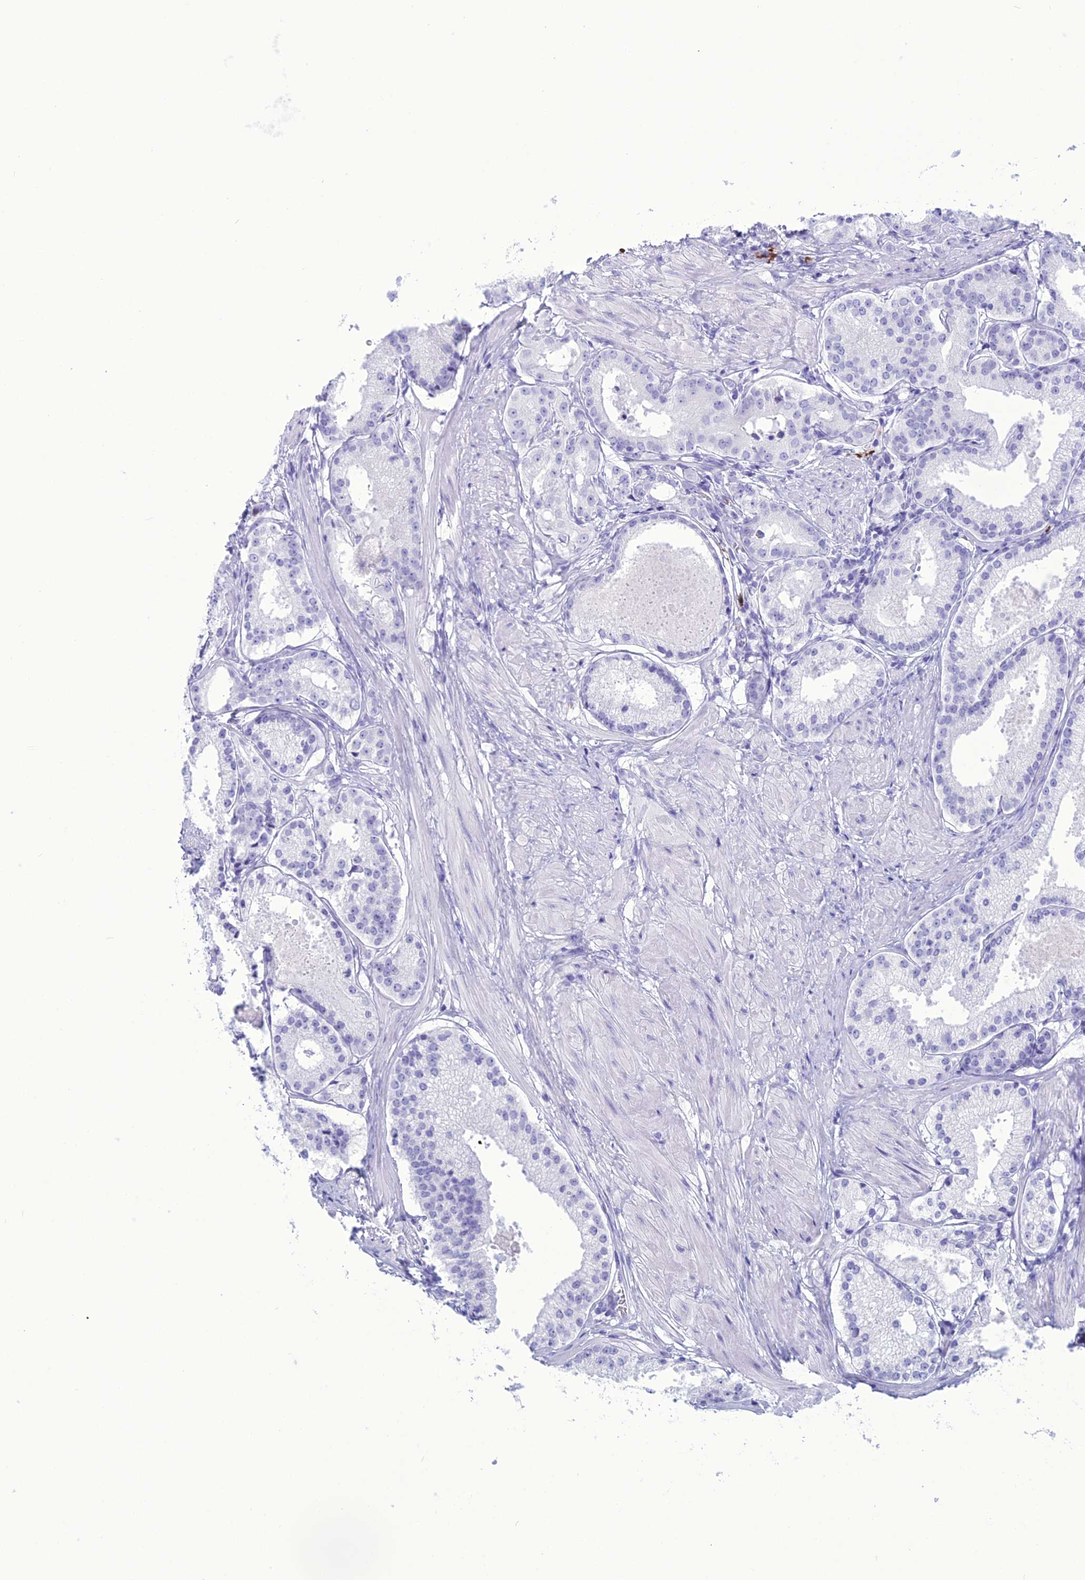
{"staining": {"intensity": "negative", "quantity": "none", "location": "none"}, "tissue": "prostate cancer", "cell_type": "Tumor cells", "image_type": "cancer", "snomed": [{"axis": "morphology", "description": "Adenocarcinoma, Low grade"}, {"axis": "topography", "description": "Prostate"}], "caption": "Immunohistochemistry micrograph of neoplastic tissue: human prostate adenocarcinoma (low-grade) stained with DAB displays no significant protein positivity in tumor cells.", "gene": "MZB1", "patient": {"sex": "male", "age": 57}}